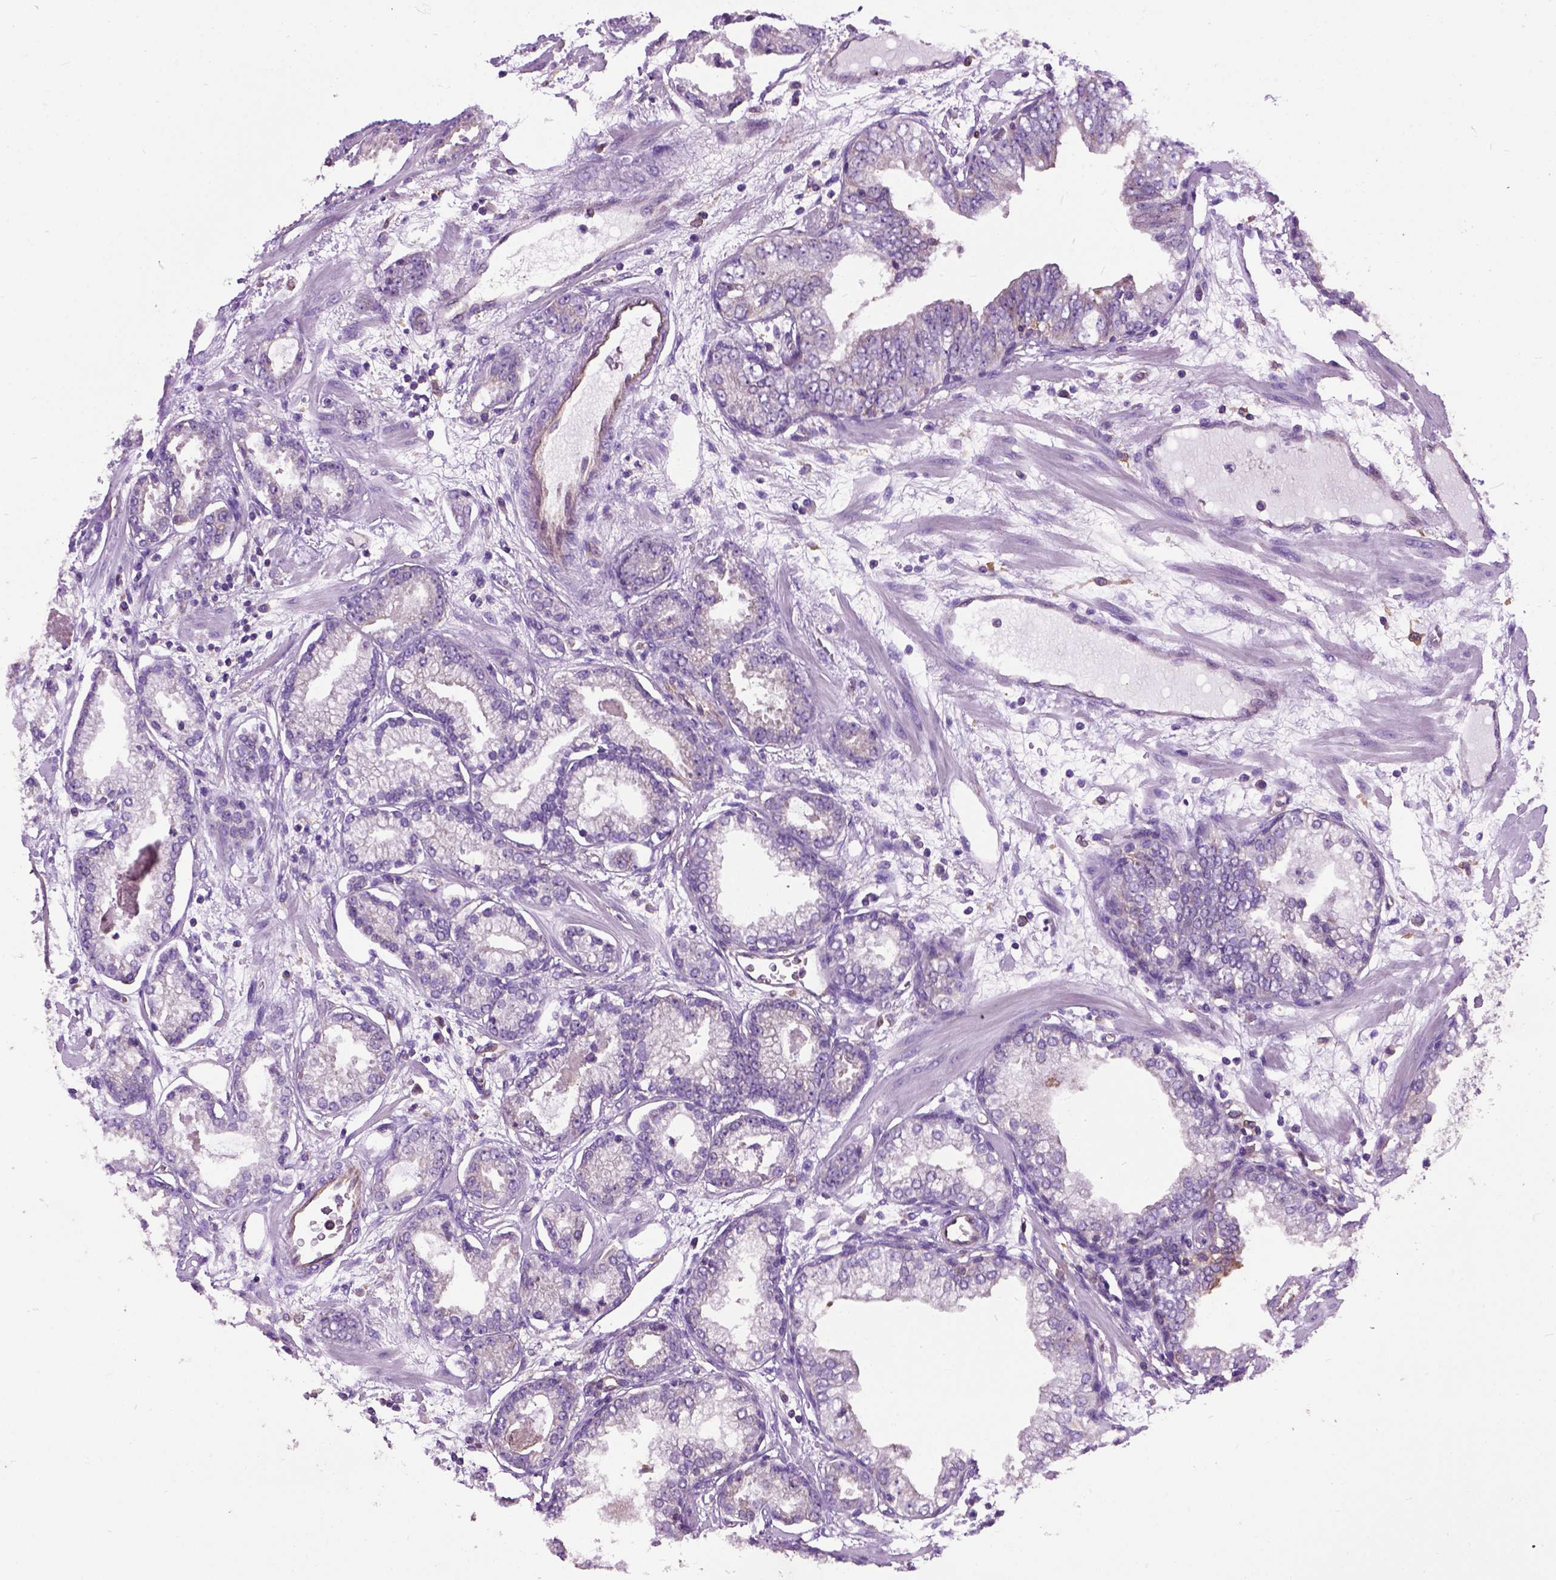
{"staining": {"intensity": "negative", "quantity": "none", "location": "none"}, "tissue": "prostate cancer", "cell_type": "Tumor cells", "image_type": "cancer", "snomed": [{"axis": "morphology", "description": "Adenocarcinoma, Low grade"}, {"axis": "topography", "description": "Prostate"}], "caption": "A histopathology image of human adenocarcinoma (low-grade) (prostate) is negative for staining in tumor cells.", "gene": "SEMA4F", "patient": {"sex": "male", "age": 68}}